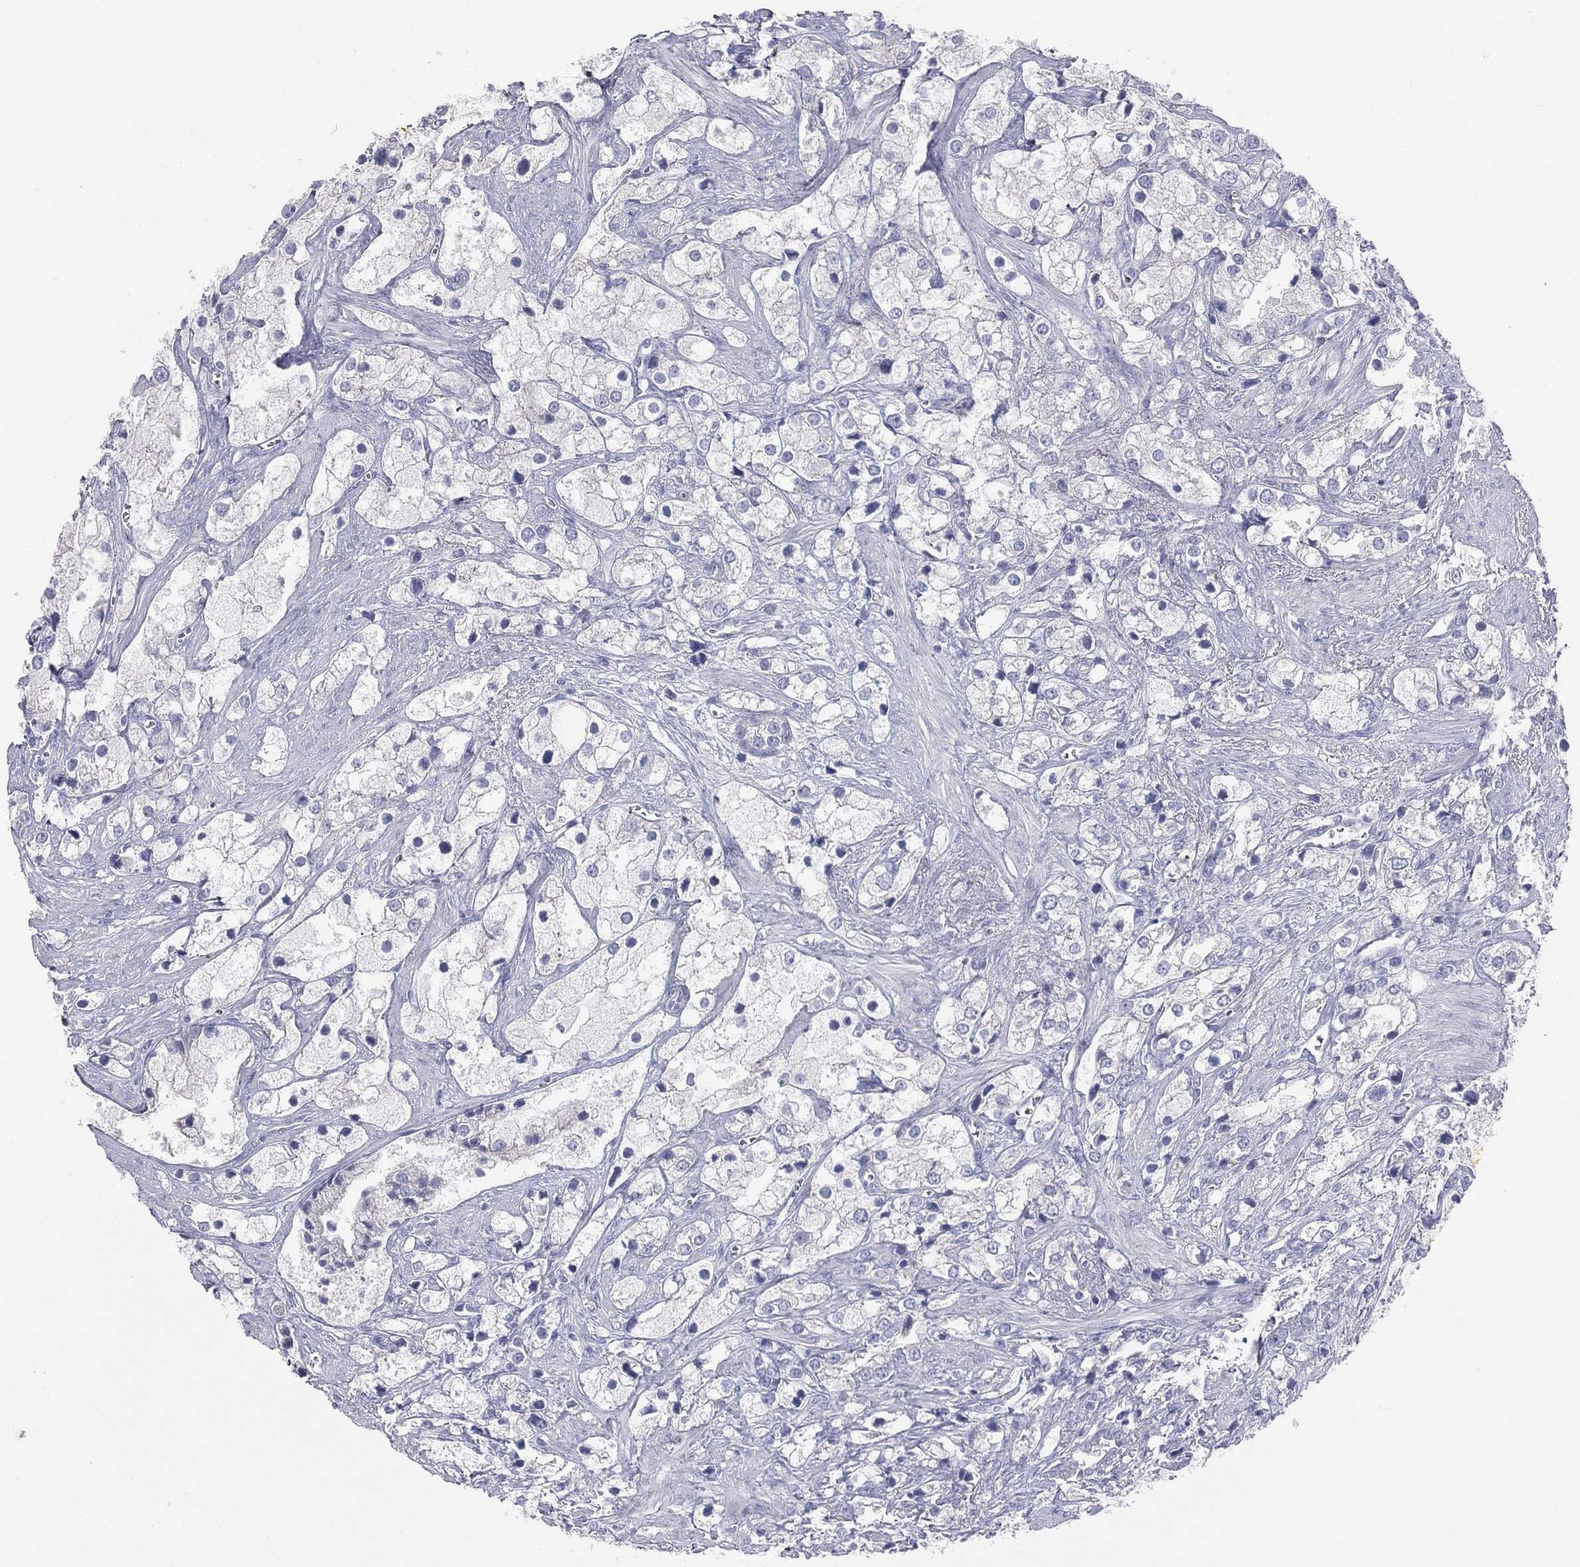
{"staining": {"intensity": "negative", "quantity": "none", "location": "none"}, "tissue": "prostate cancer", "cell_type": "Tumor cells", "image_type": "cancer", "snomed": [{"axis": "morphology", "description": "Adenocarcinoma, NOS"}, {"axis": "topography", "description": "Prostate and seminal vesicle, NOS"}, {"axis": "topography", "description": "Prostate"}], "caption": "Tumor cells are negative for brown protein staining in prostate cancer (adenocarcinoma).", "gene": "STK31", "patient": {"sex": "male", "age": 79}}